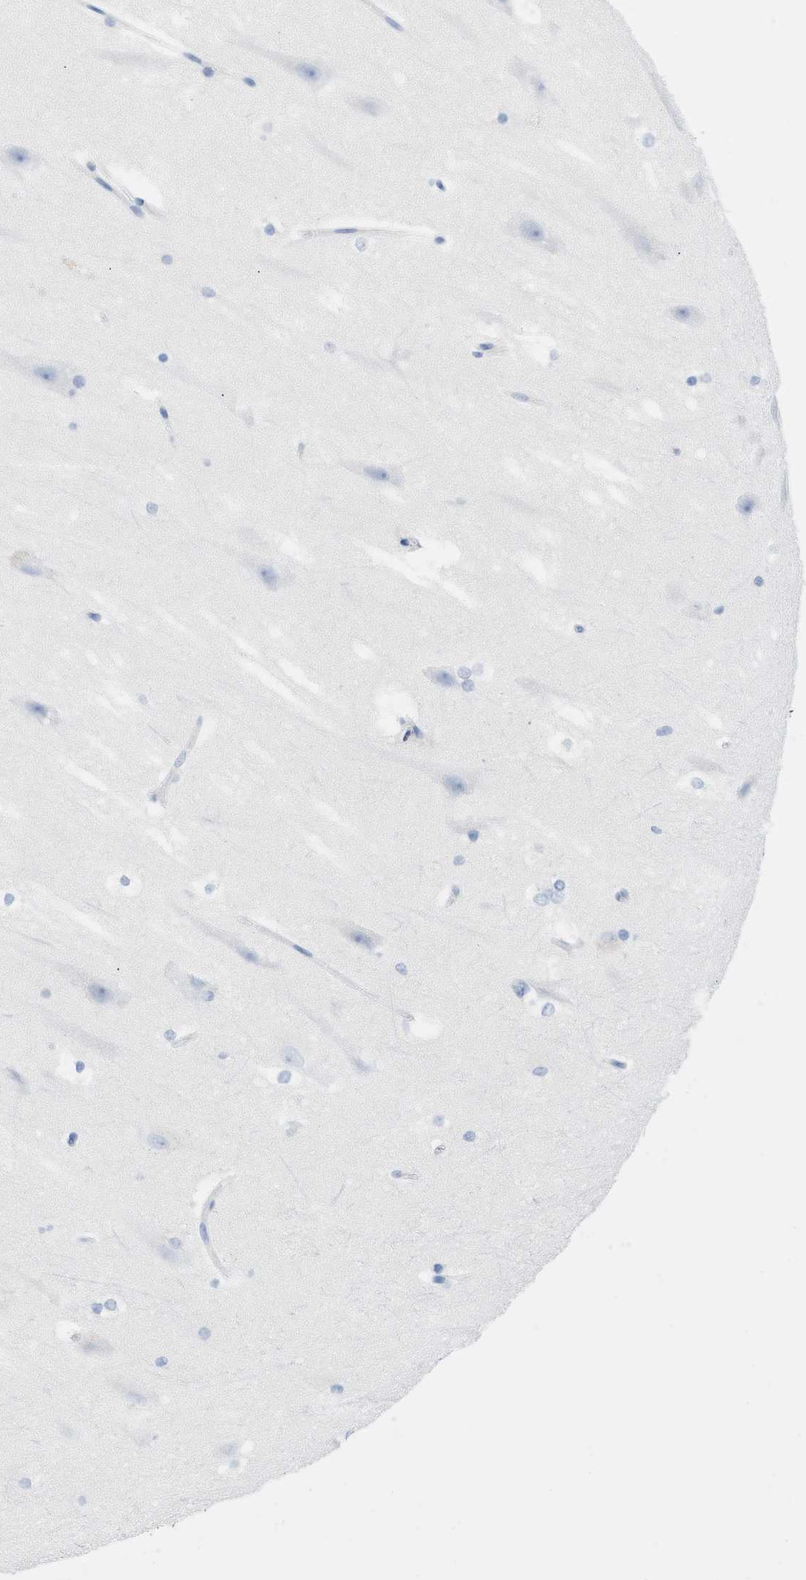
{"staining": {"intensity": "negative", "quantity": "none", "location": "none"}, "tissue": "hippocampus", "cell_type": "Glial cells", "image_type": "normal", "snomed": [{"axis": "morphology", "description": "Normal tissue, NOS"}, {"axis": "topography", "description": "Hippocampus"}], "caption": "This is a micrograph of immunohistochemistry (IHC) staining of normal hippocampus, which shows no expression in glial cells.", "gene": "PAPPA", "patient": {"sex": "female", "age": 19}}